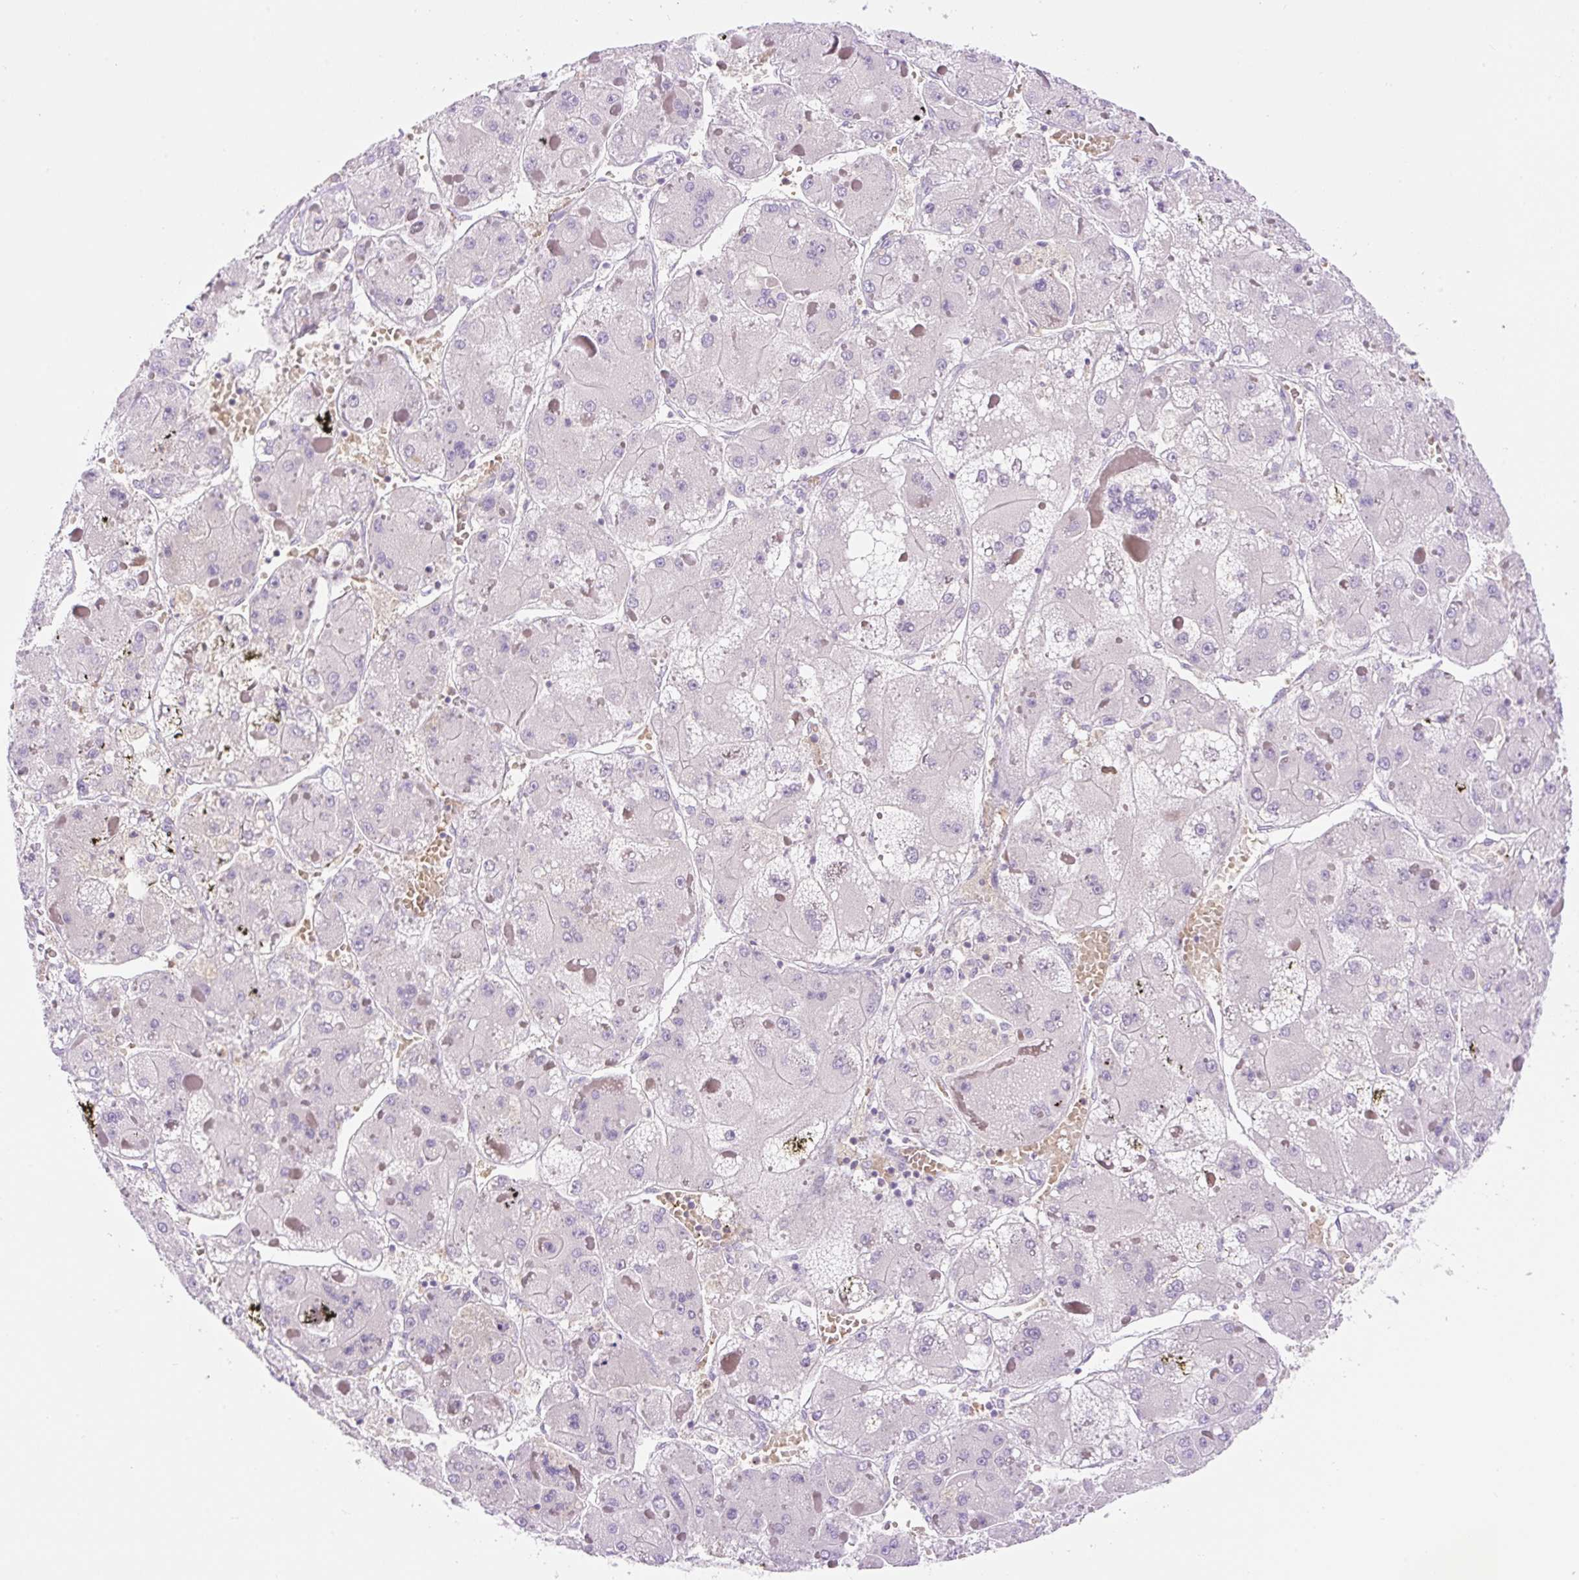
{"staining": {"intensity": "negative", "quantity": "none", "location": "none"}, "tissue": "liver cancer", "cell_type": "Tumor cells", "image_type": "cancer", "snomed": [{"axis": "morphology", "description": "Carcinoma, Hepatocellular, NOS"}, {"axis": "topography", "description": "Liver"}], "caption": "A histopathology image of liver hepatocellular carcinoma stained for a protein reveals no brown staining in tumor cells. (DAB (3,3'-diaminobenzidine) IHC, high magnification).", "gene": "LHFPL5", "patient": {"sex": "female", "age": 73}}